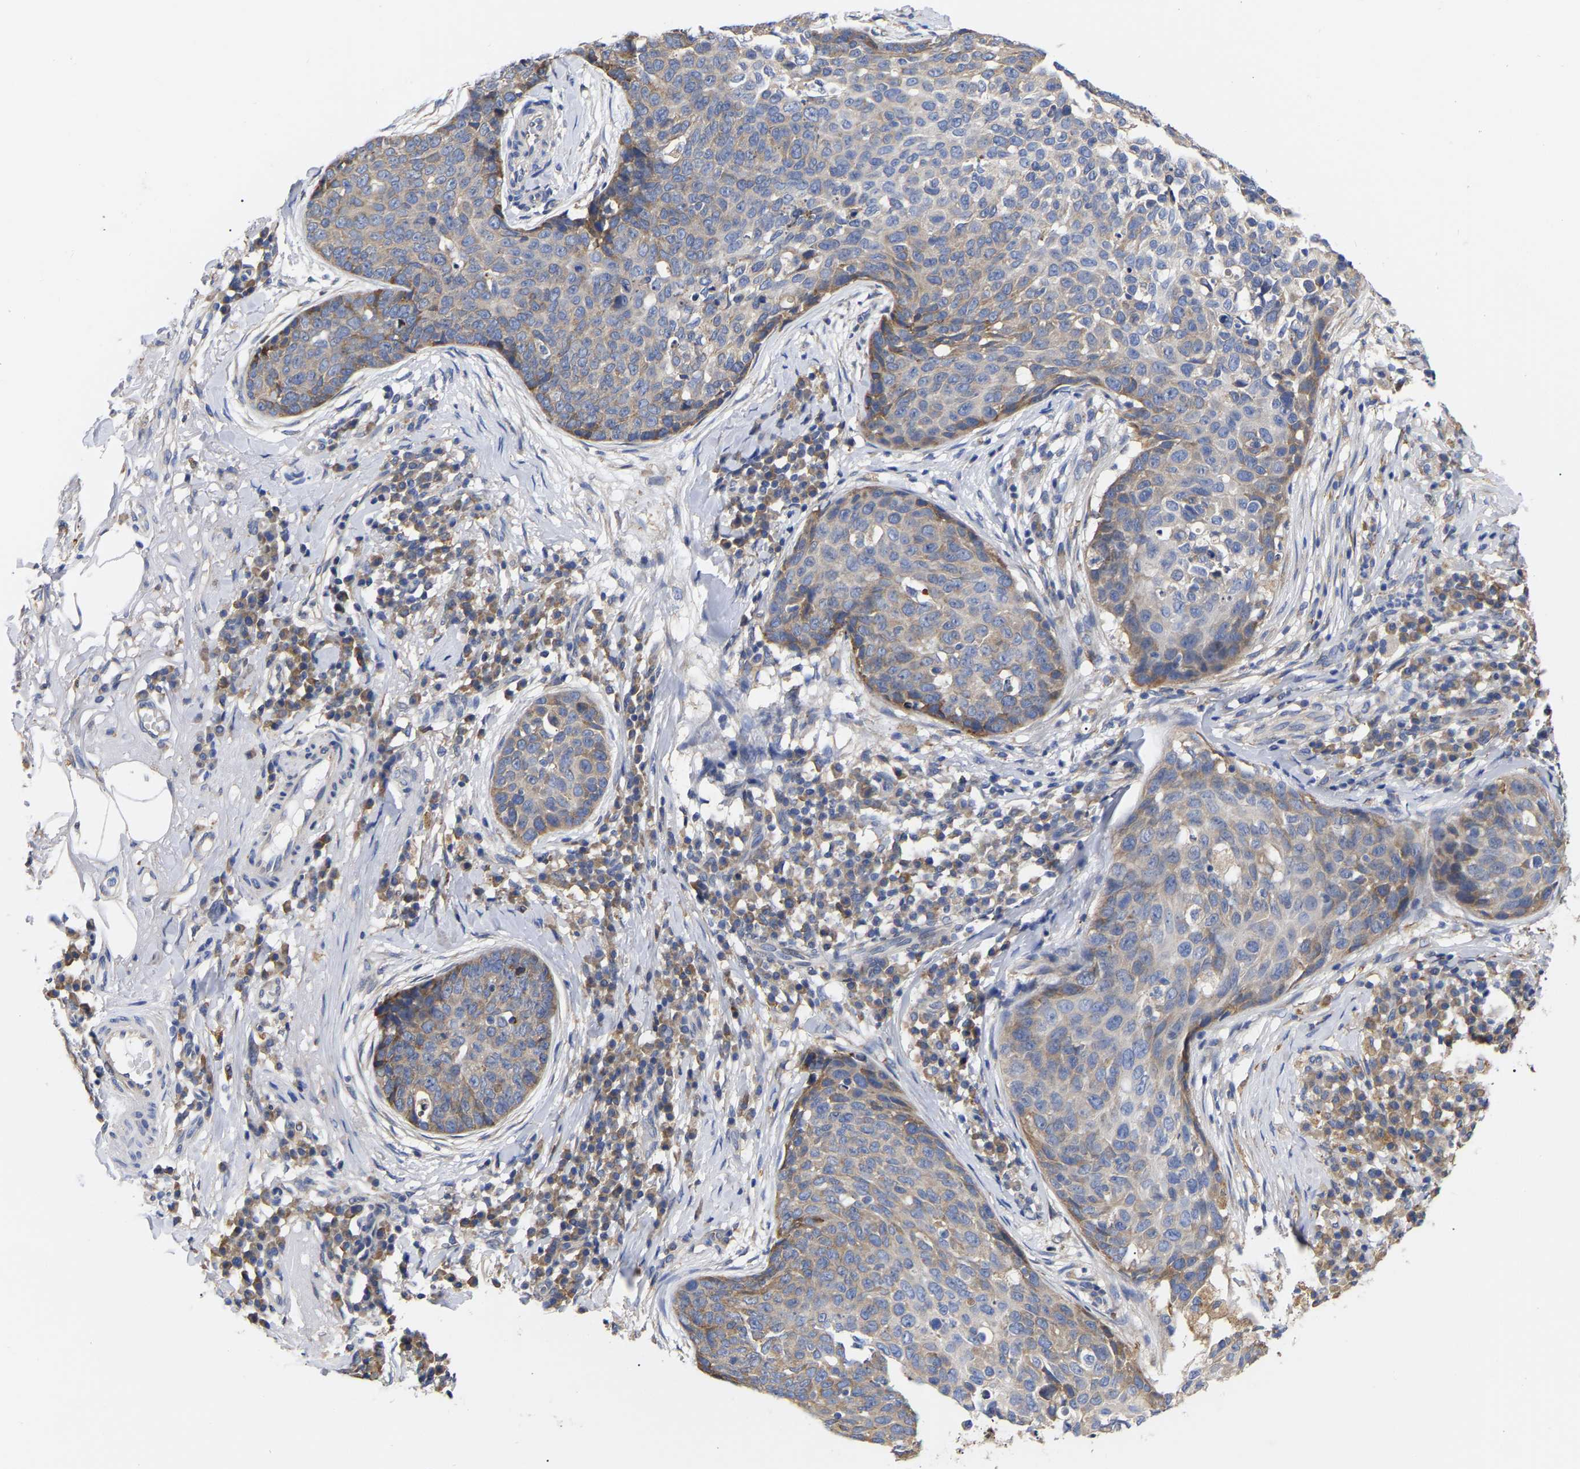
{"staining": {"intensity": "moderate", "quantity": "25%-75%", "location": "cytoplasmic/membranous"}, "tissue": "skin cancer", "cell_type": "Tumor cells", "image_type": "cancer", "snomed": [{"axis": "morphology", "description": "Squamous cell carcinoma in situ, NOS"}, {"axis": "morphology", "description": "Squamous cell carcinoma, NOS"}, {"axis": "topography", "description": "Skin"}], "caption": "This photomicrograph demonstrates skin cancer stained with immunohistochemistry to label a protein in brown. The cytoplasmic/membranous of tumor cells show moderate positivity for the protein. Nuclei are counter-stained blue.", "gene": "CFAP298", "patient": {"sex": "male", "age": 93}}